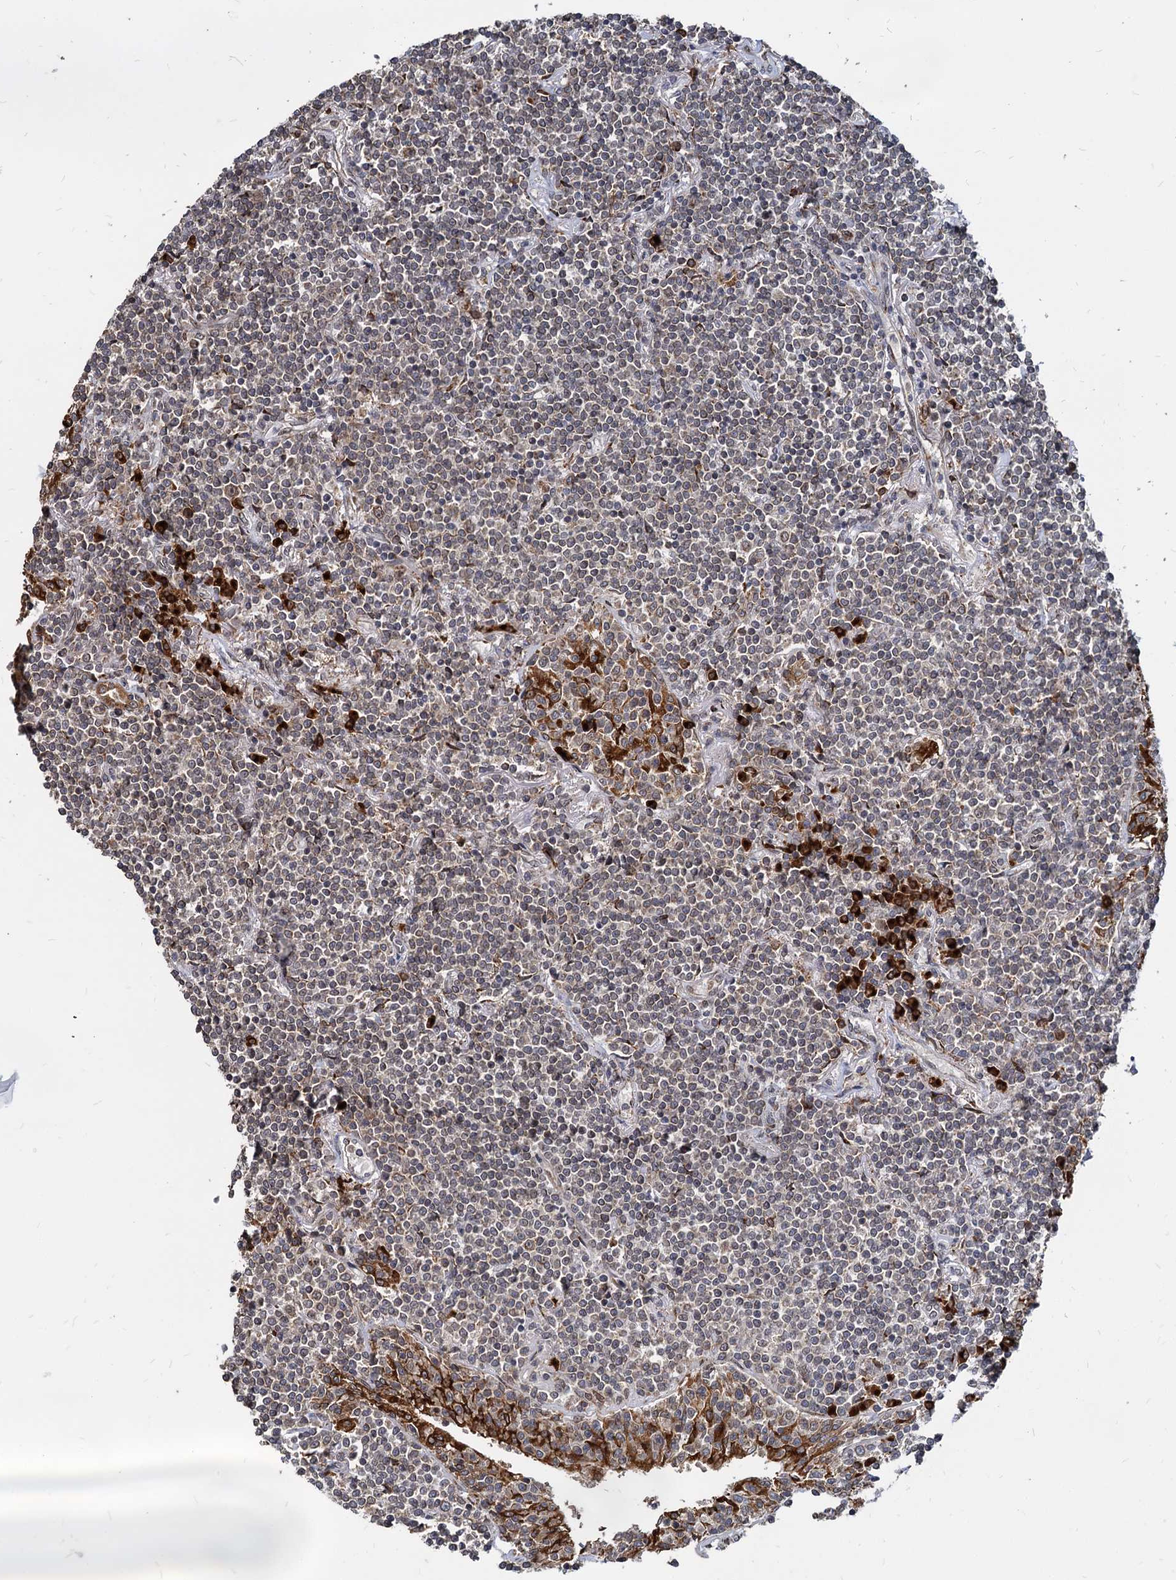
{"staining": {"intensity": "weak", "quantity": "25%-75%", "location": "cytoplasmic/membranous"}, "tissue": "lymphoma", "cell_type": "Tumor cells", "image_type": "cancer", "snomed": [{"axis": "morphology", "description": "Malignant lymphoma, non-Hodgkin's type, Low grade"}, {"axis": "topography", "description": "Lung"}], "caption": "Protein expression analysis of malignant lymphoma, non-Hodgkin's type (low-grade) shows weak cytoplasmic/membranous expression in about 25%-75% of tumor cells.", "gene": "SAAL1", "patient": {"sex": "female", "age": 71}}